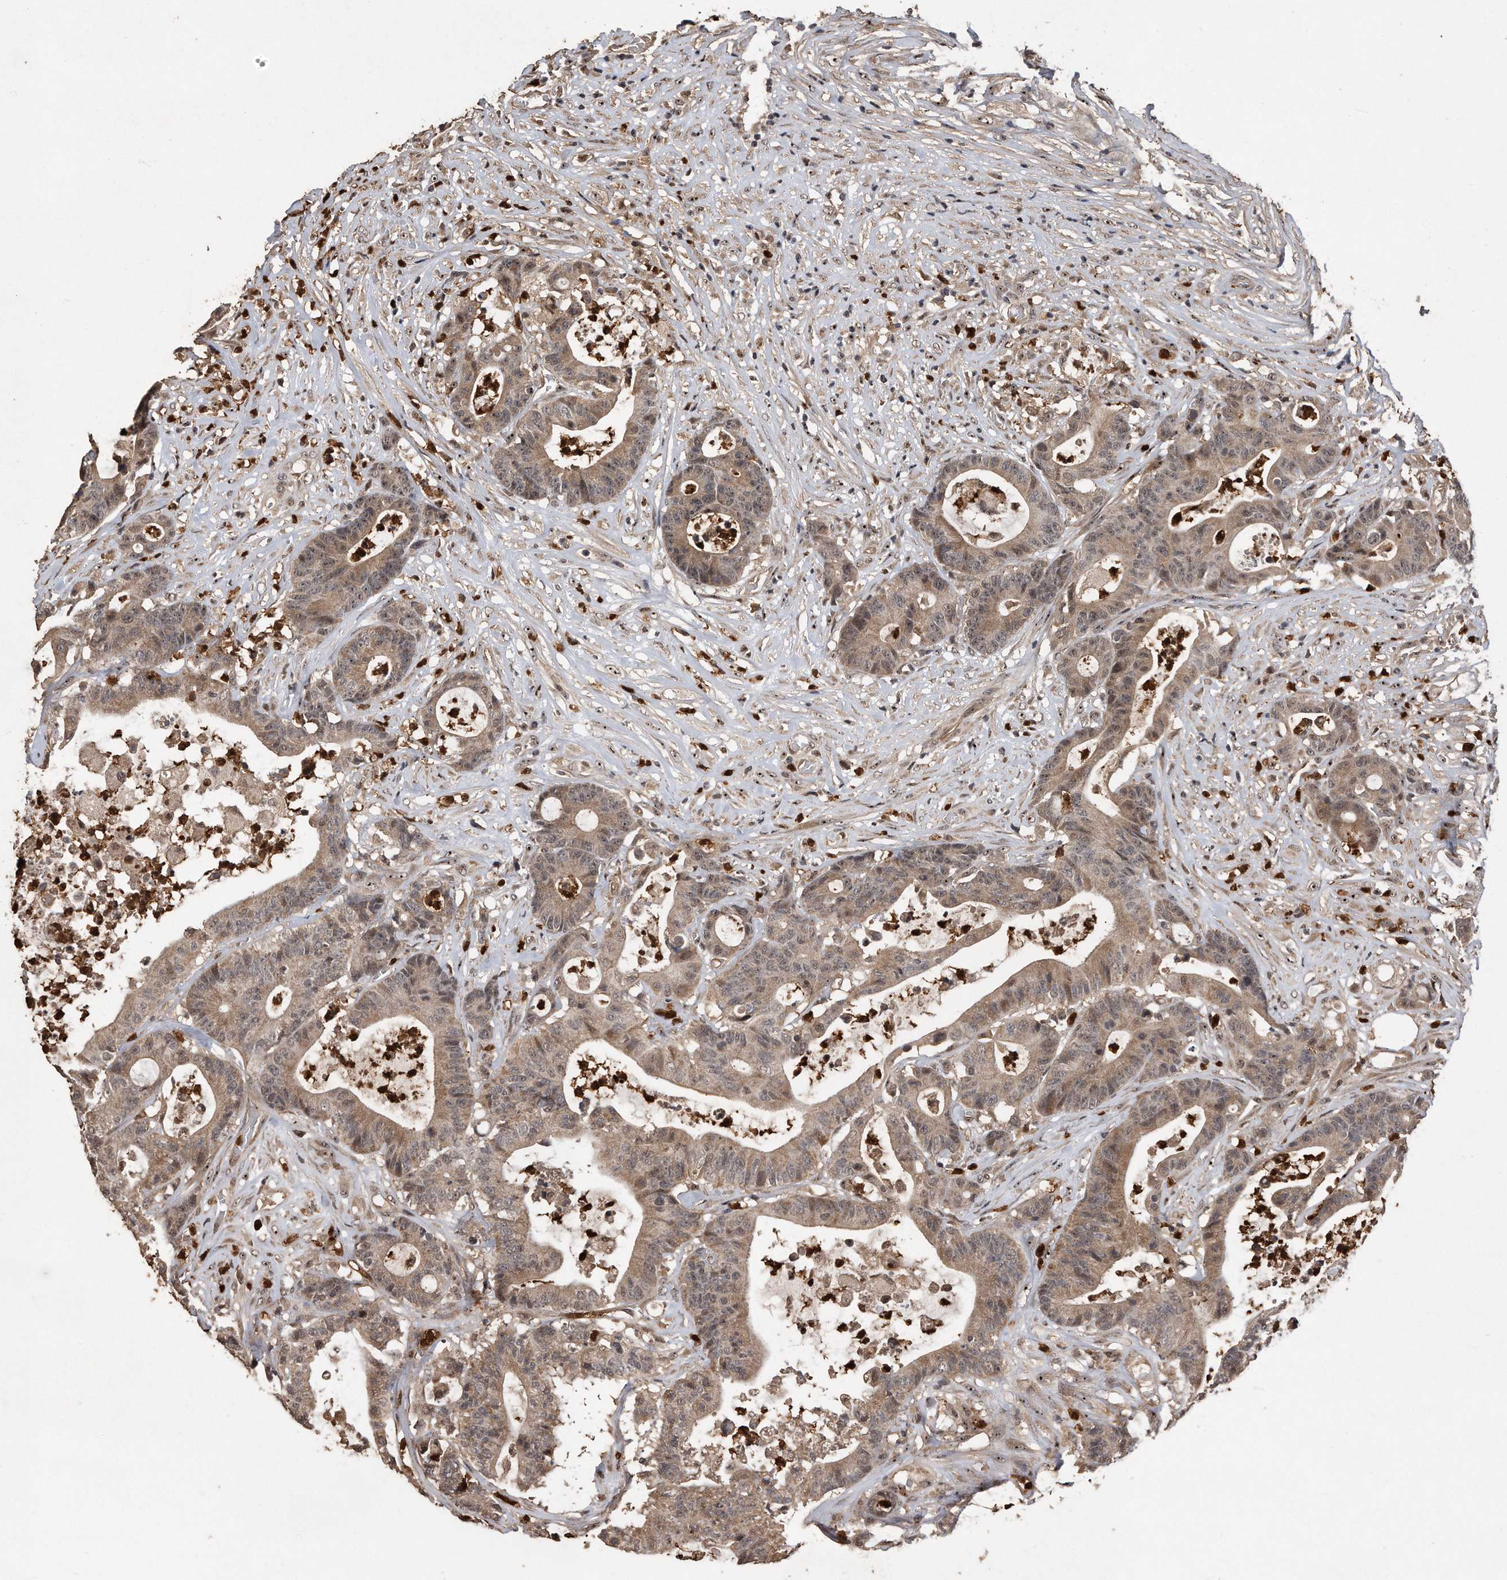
{"staining": {"intensity": "weak", "quantity": ">75%", "location": "cytoplasmic/membranous,nuclear"}, "tissue": "colorectal cancer", "cell_type": "Tumor cells", "image_type": "cancer", "snomed": [{"axis": "morphology", "description": "Adenocarcinoma, NOS"}, {"axis": "topography", "description": "Colon"}], "caption": "Adenocarcinoma (colorectal) was stained to show a protein in brown. There is low levels of weak cytoplasmic/membranous and nuclear positivity in about >75% of tumor cells. The staining was performed using DAB (3,3'-diaminobenzidine) to visualize the protein expression in brown, while the nuclei were stained in blue with hematoxylin (Magnification: 20x).", "gene": "PELO", "patient": {"sex": "female", "age": 84}}